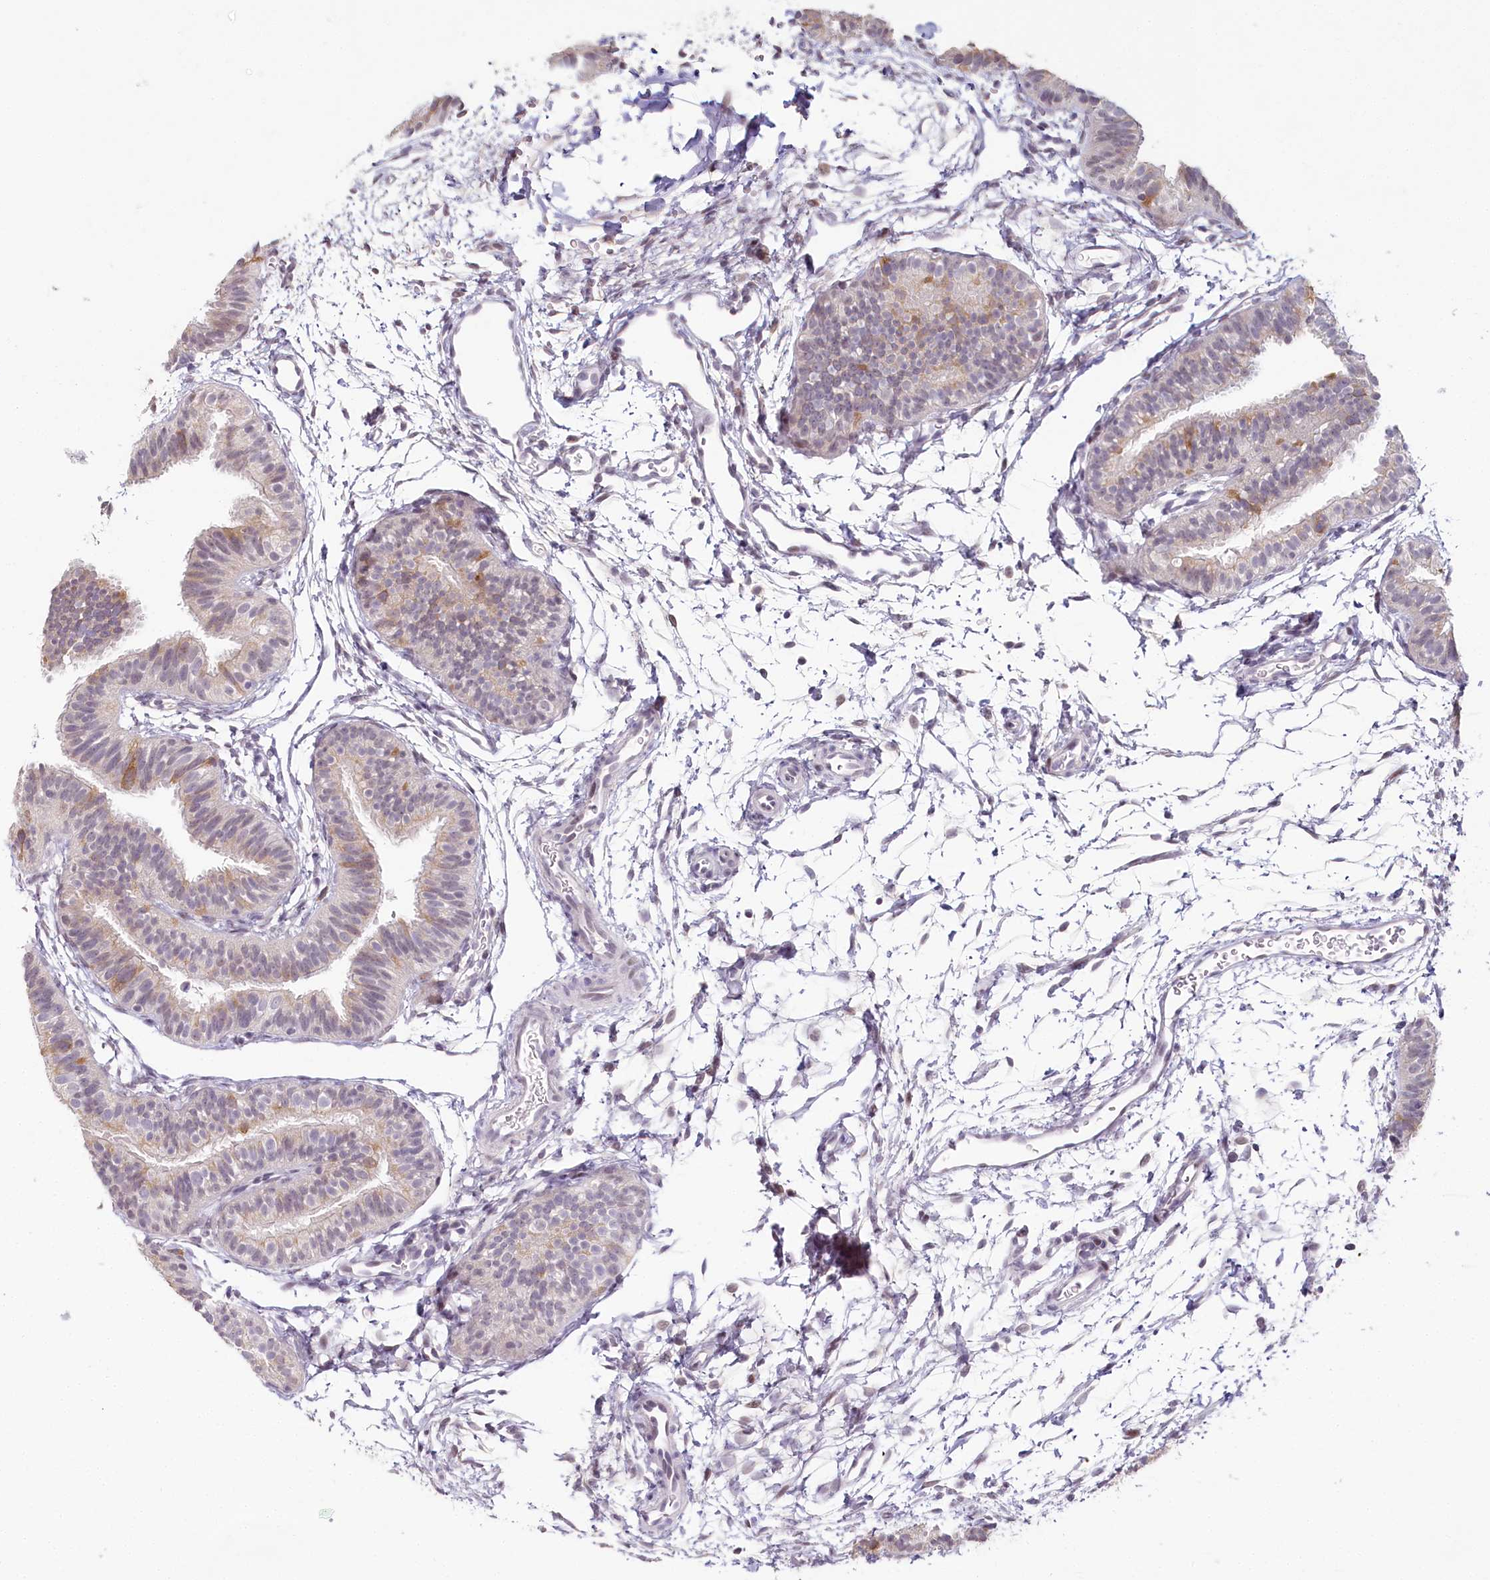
{"staining": {"intensity": "moderate", "quantity": "<25%", "location": "cytoplasmic/membranous"}, "tissue": "fallopian tube", "cell_type": "Glandular cells", "image_type": "normal", "snomed": [{"axis": "morphology", "description": "Normal tissue, NOS"}, {"axis": "topography", "description": "Fallopian tube"}], "caption": "Fallopian tube stained with immunohistochemistry (IHC) reveals moderate cytoplasmic/membranous staining in about <25% of glandular cells.", "gene": "HPD", "patient": {"sex": "female", "age": 35}}